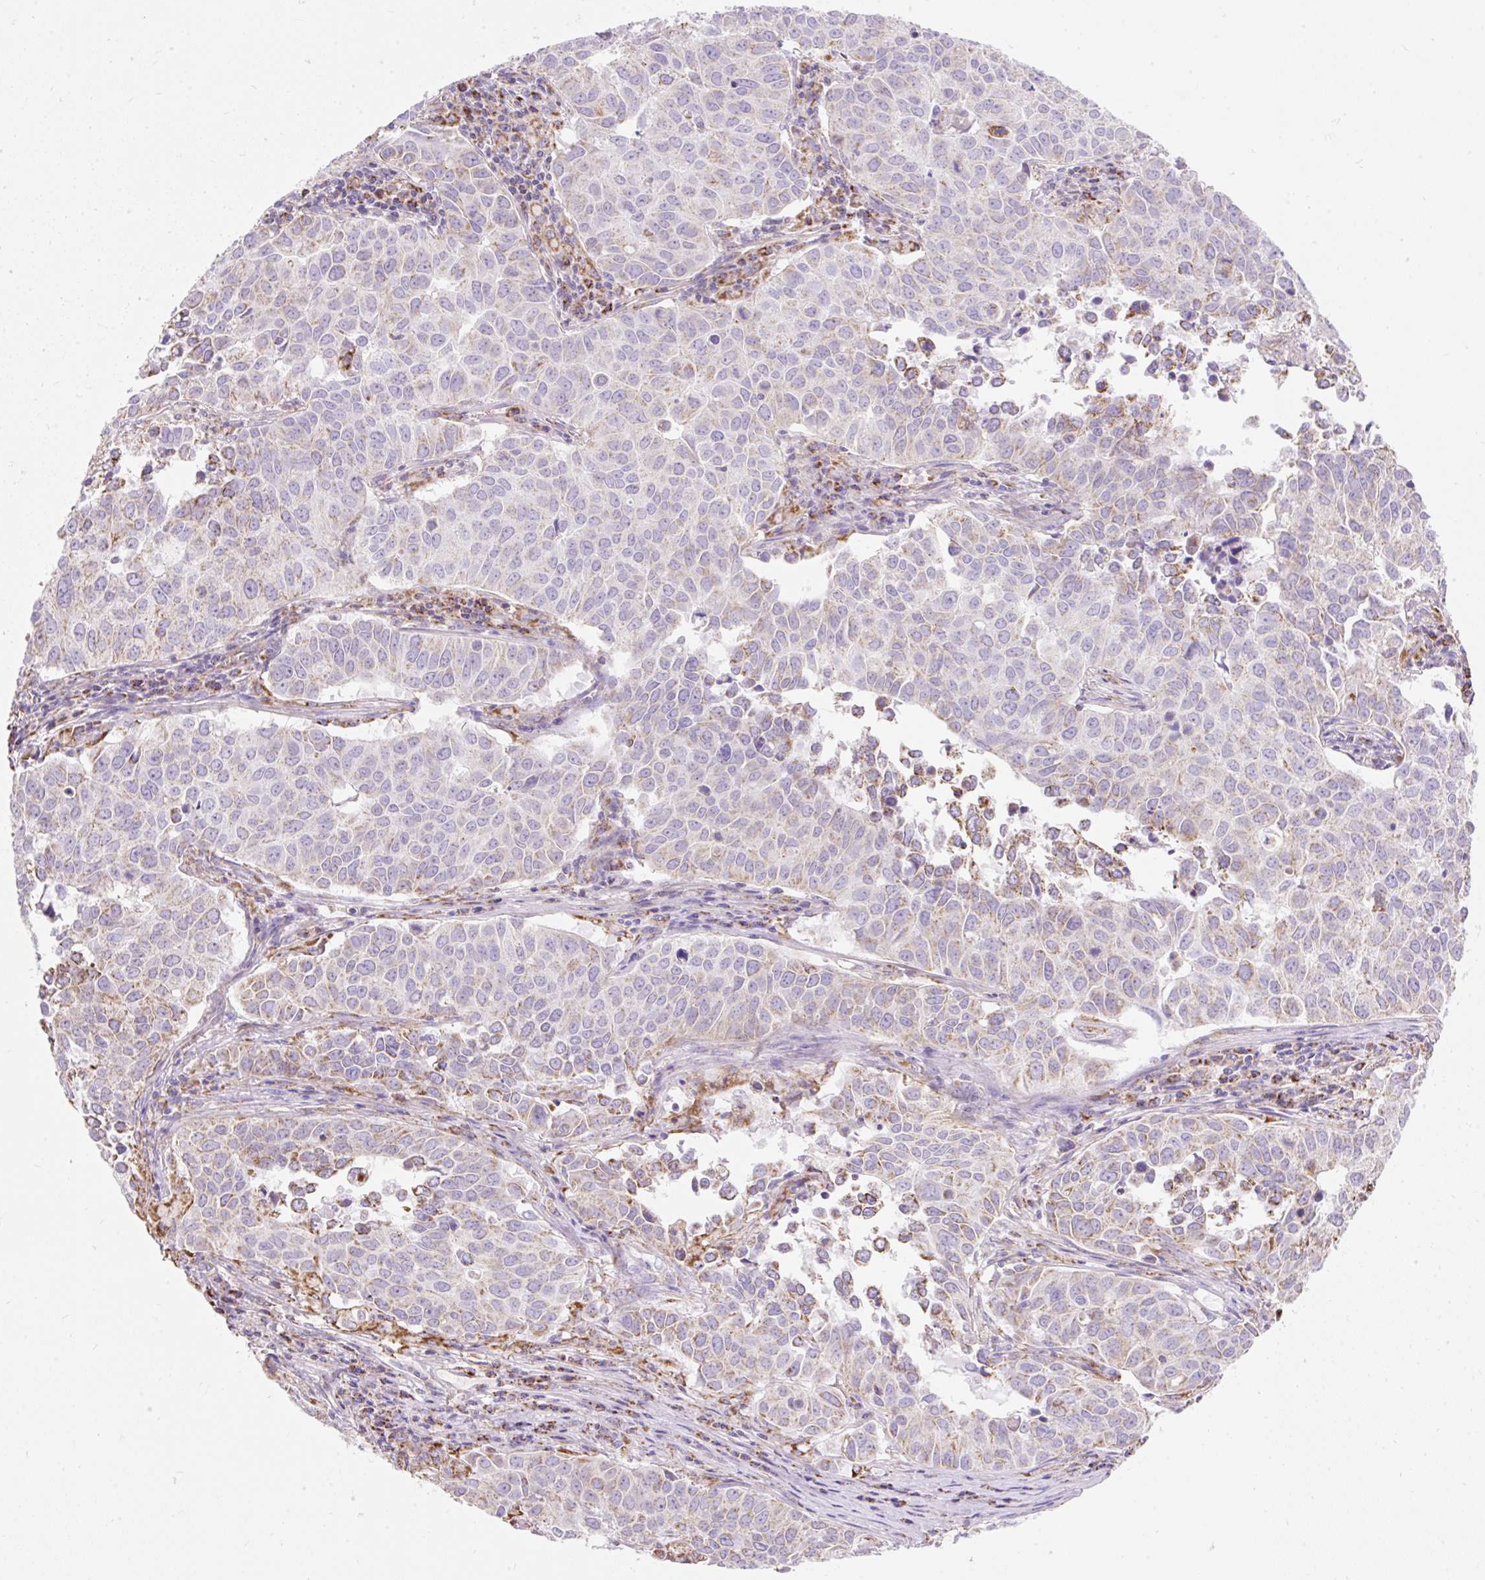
{"staining": {"intensity": "weak", "quantity": "<25%", "location": "cytoplasmic/membranous"}, "tissue": "lung cancer", "cell_type": "Tumor cells", "image_type": "cancer", "snomed": [{"axis": "morphology", "description": "Adenocarcinoma, NOS"}, {"axis": "topography", "description": "Lung"}], "caption": "This is a histopathology image of immunohistochemistry staining of adenocarcinoma (lung), which shows no staining in tumor cells.", "gene": "DAAM2", "patient": {"sex": "female", "age": 50}}